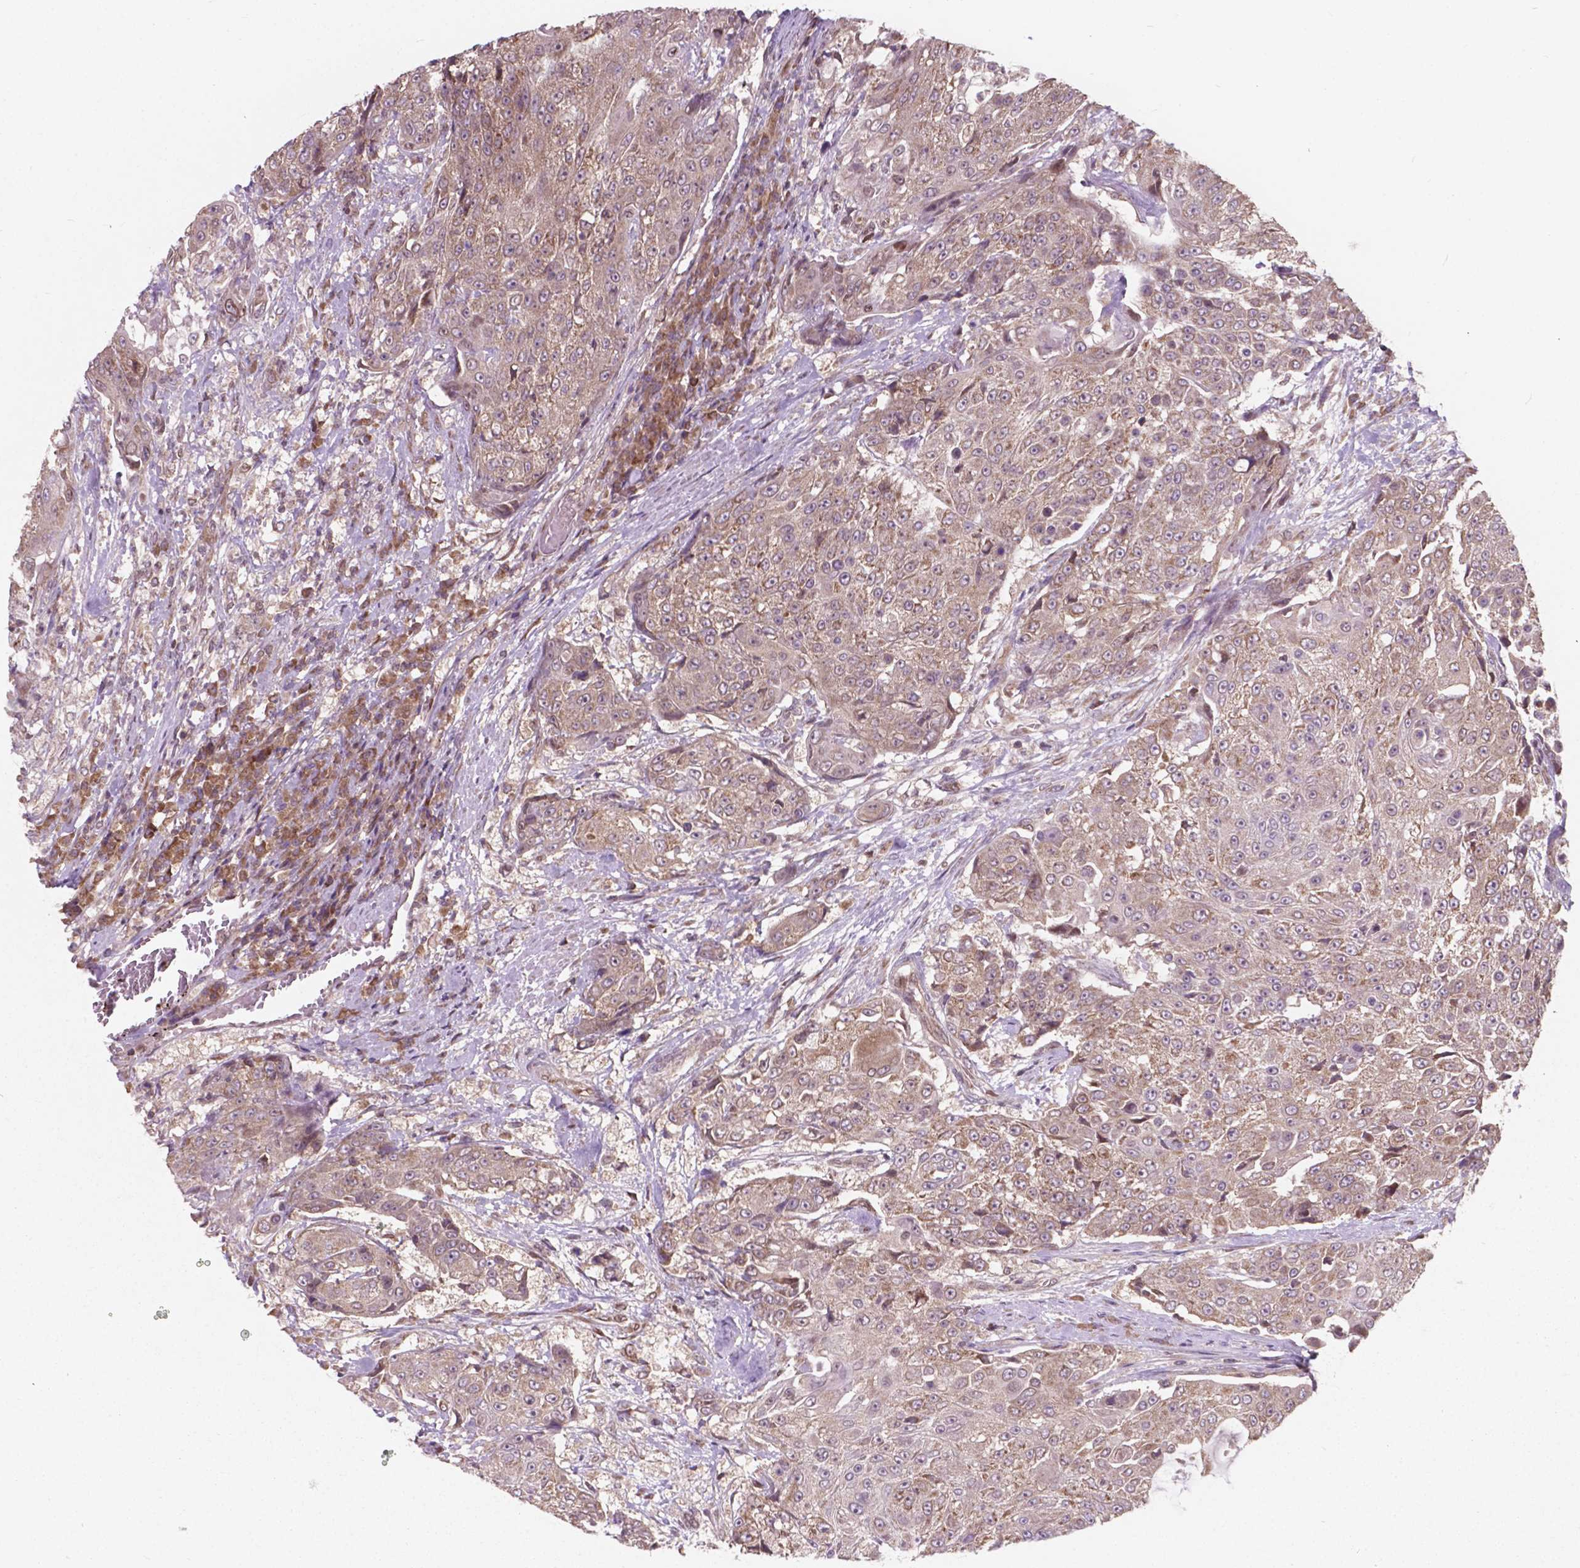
{"staining": {"intensity": "weak", "quantity": "<25%", "location": "cytoplasmic/membranous"}, "tissue": "urothelial cancer", "cell_type": "Tumor cells", "image_type": "cancer", "snomed": [{"axis": "morphology", "description": "Urothelial carcinoma, High grade"}, {"axis": "topography", "description": "Urinary bladder"}], "caption": "A high-resolution micrograph shows immunohistochemistry staining of urothelial carcinoma (high-grade), which displays no significant staining in tumor cells.", "gene": "MRPL33", "patient": {"sex": "female", "age": 63}}